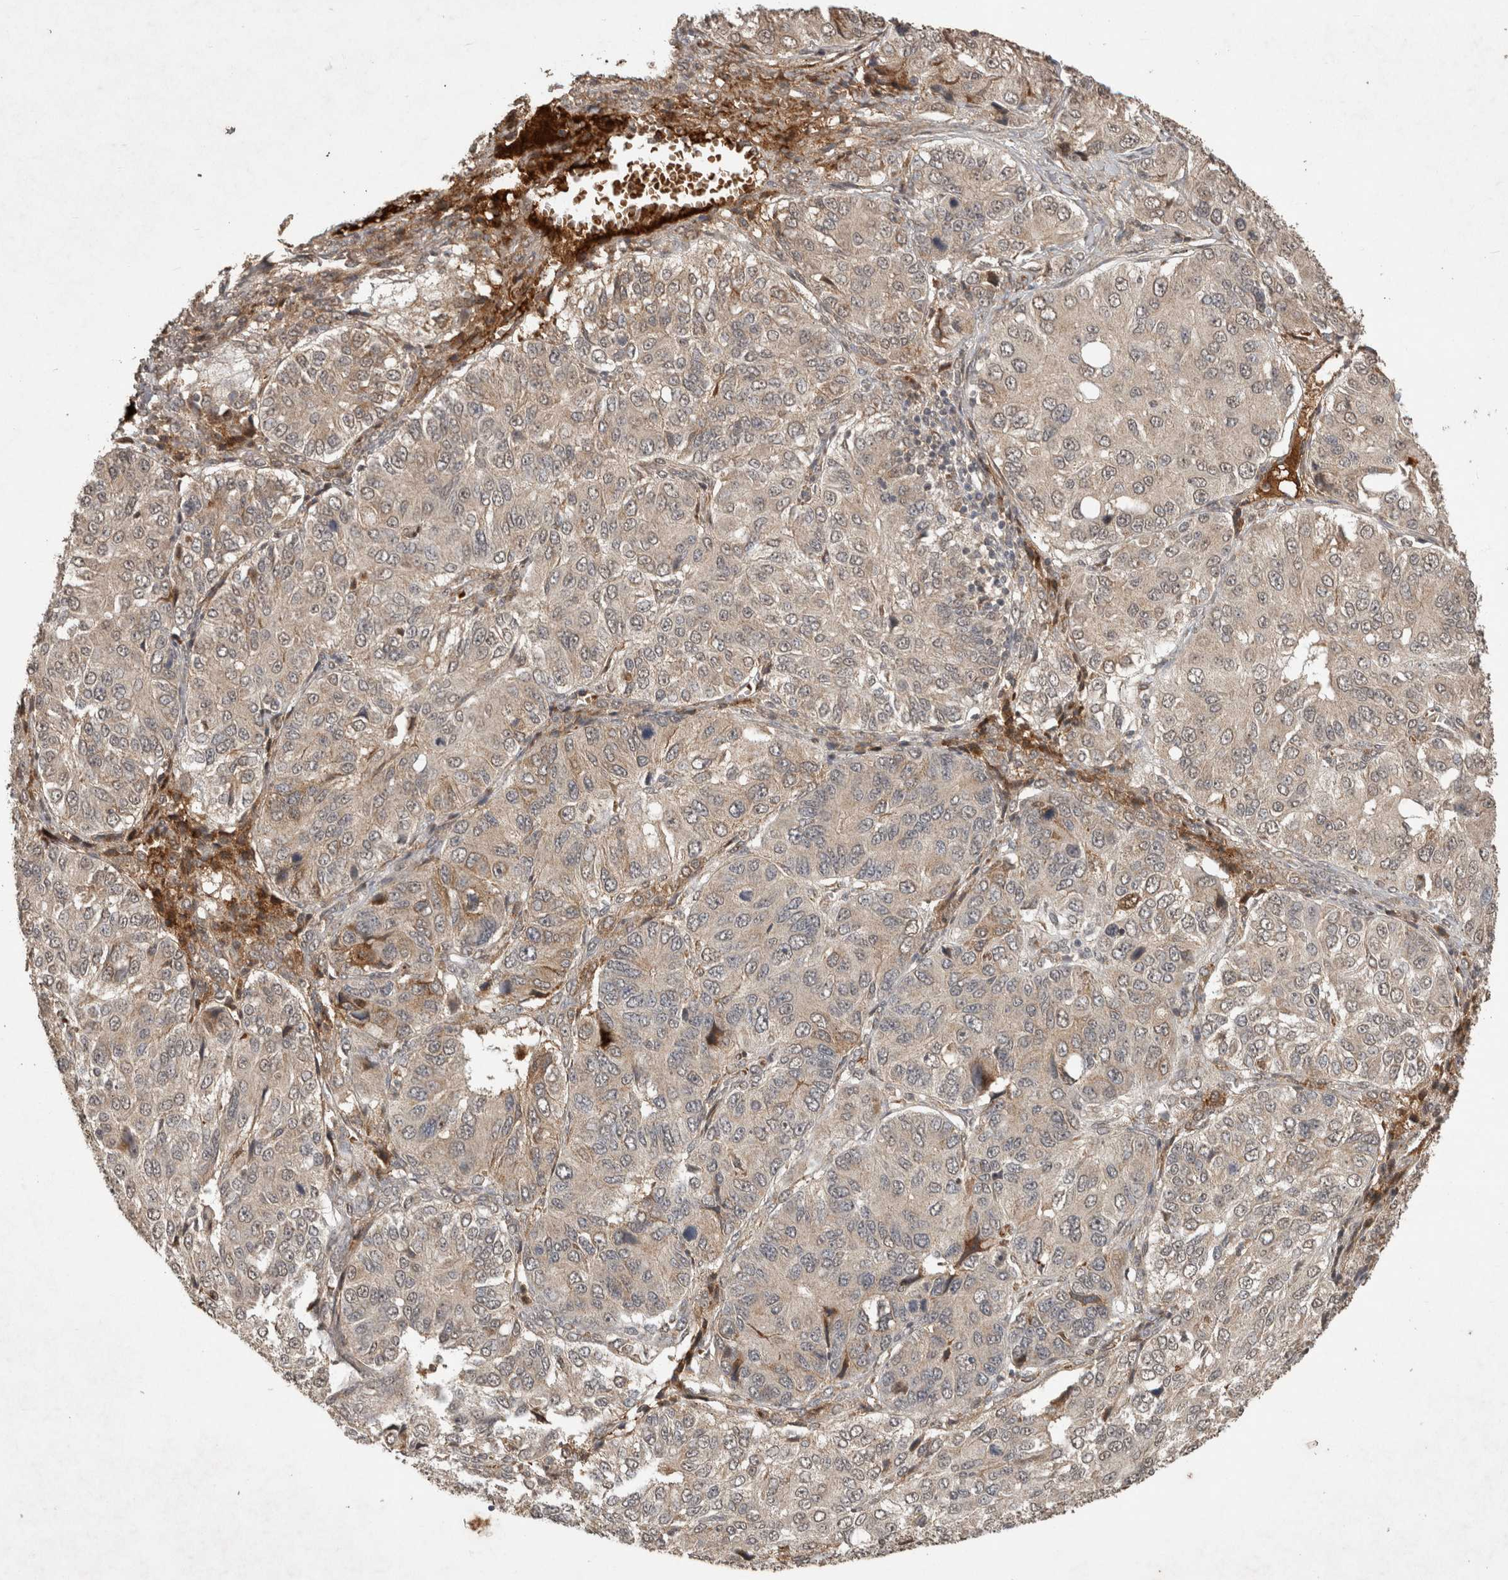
{"staining": {"intensity": "weak", "quantity": "25%-75%", "location": "cytoplasmic/membranous"}, "tissue": "ovarian cancer", "cell_type": "Tumor cells", "image_type": "cancer", "snomed": [{"axis": "morphology", "description": "Carcinoma, endometroid"}, {"axis": "topography", "description": "Ovary"}], "caption": "Human ovarian endometroid carcinoma stained with a protein marker shows weak staining in tumor cells.", "gene": "FAM3A", "patient": {"sex": "female", "age": 51}}